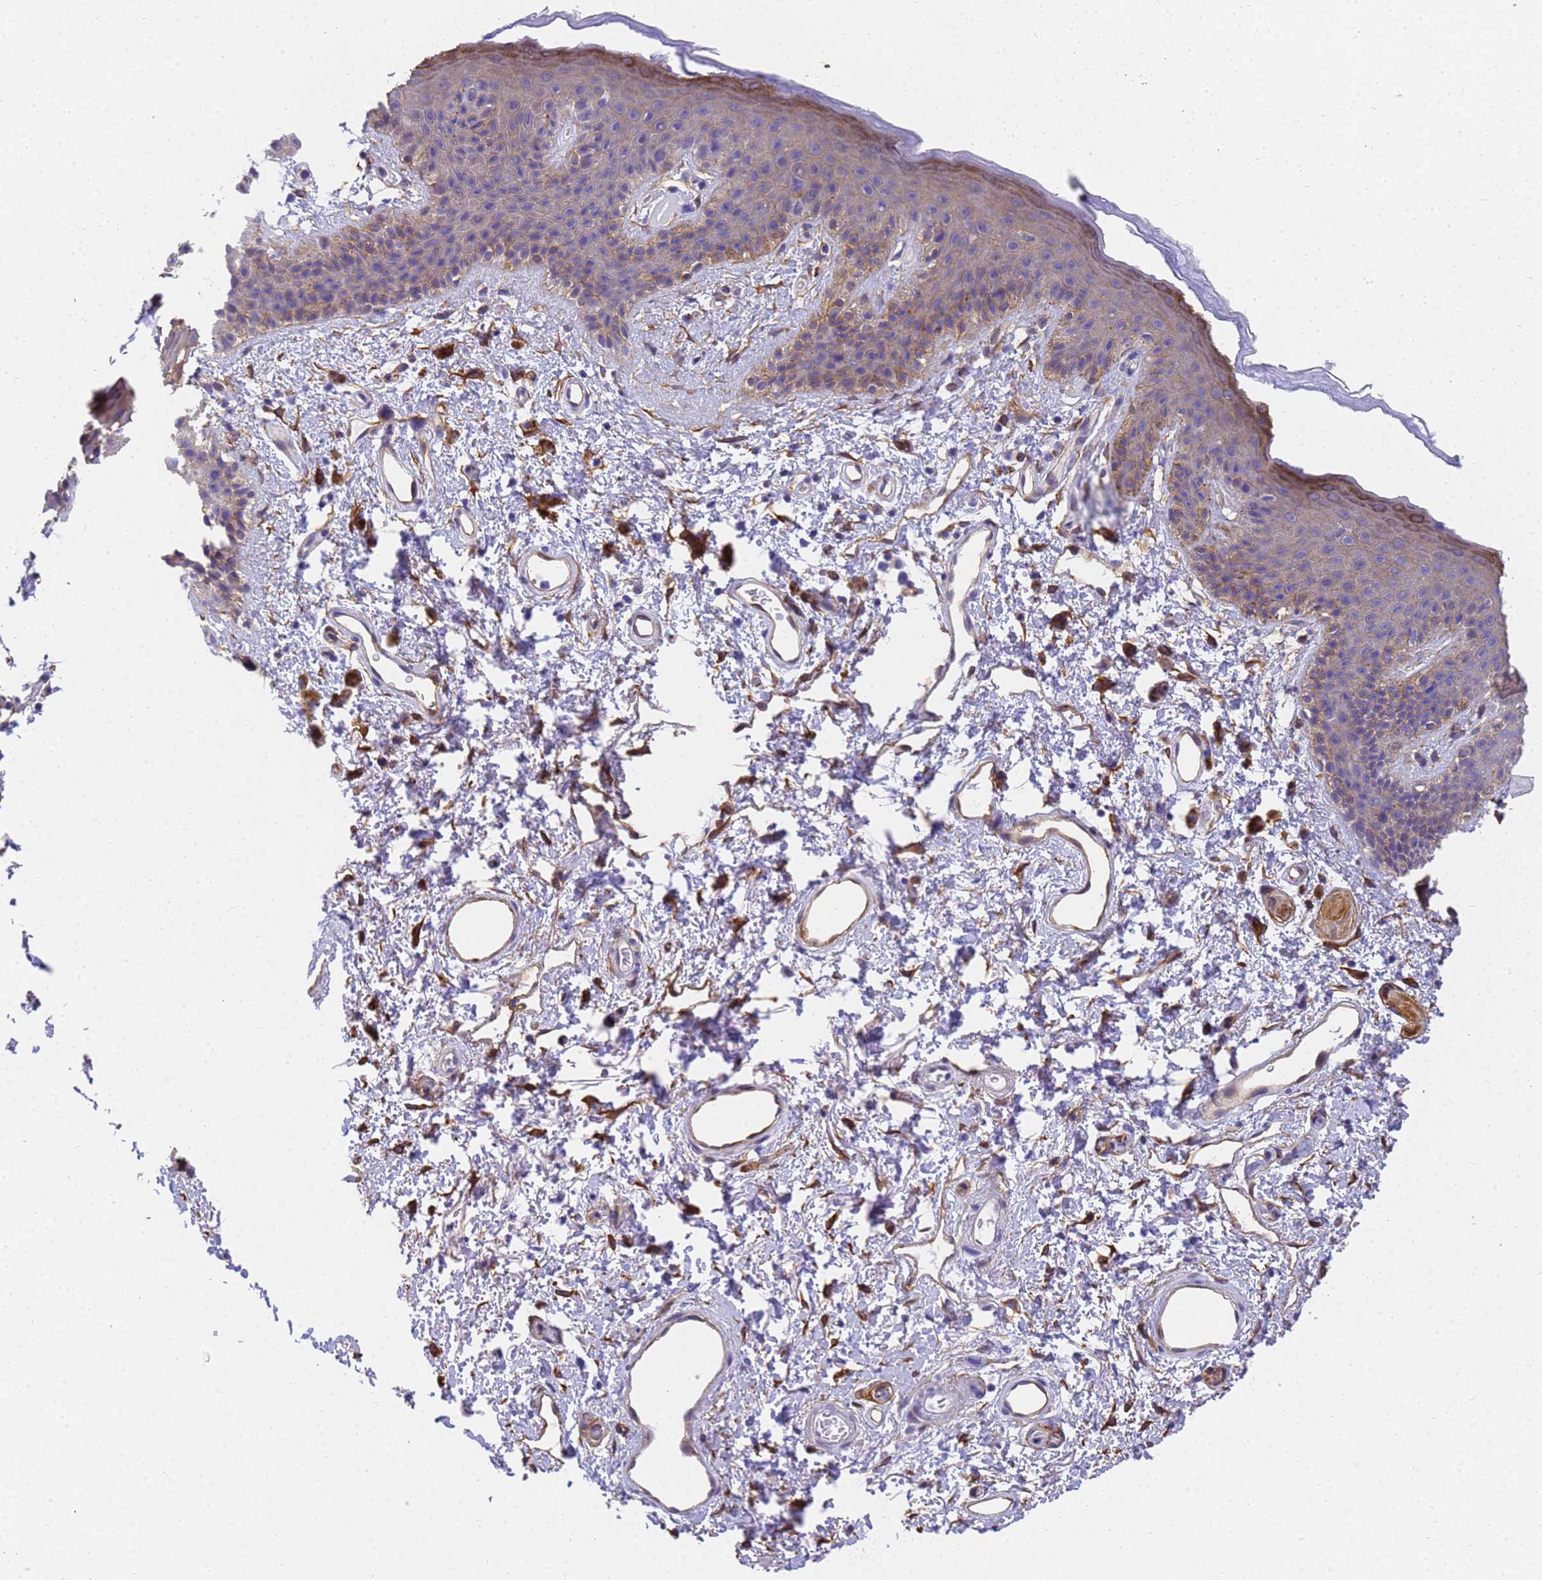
{"staining": {"intensity": "moderate", "quantity": ">75%", "location": "cytoplasmic/membranous"}, "tissue": "skin", "cell_type": "Epidermal cells", "image_type": "normal", "snomed": [{"axis": "morphology", "description": "Normal tissue, NOS"}, {"axis": "topography", "description": "Anal"}], "caption": "A photomicrograph of human skin stained for a protein shows moderate cytoplasmic/membranous brown staining in epidermal cells.", "gene": "MVB12A", "patient": {"sex": "female", "age": 46}}